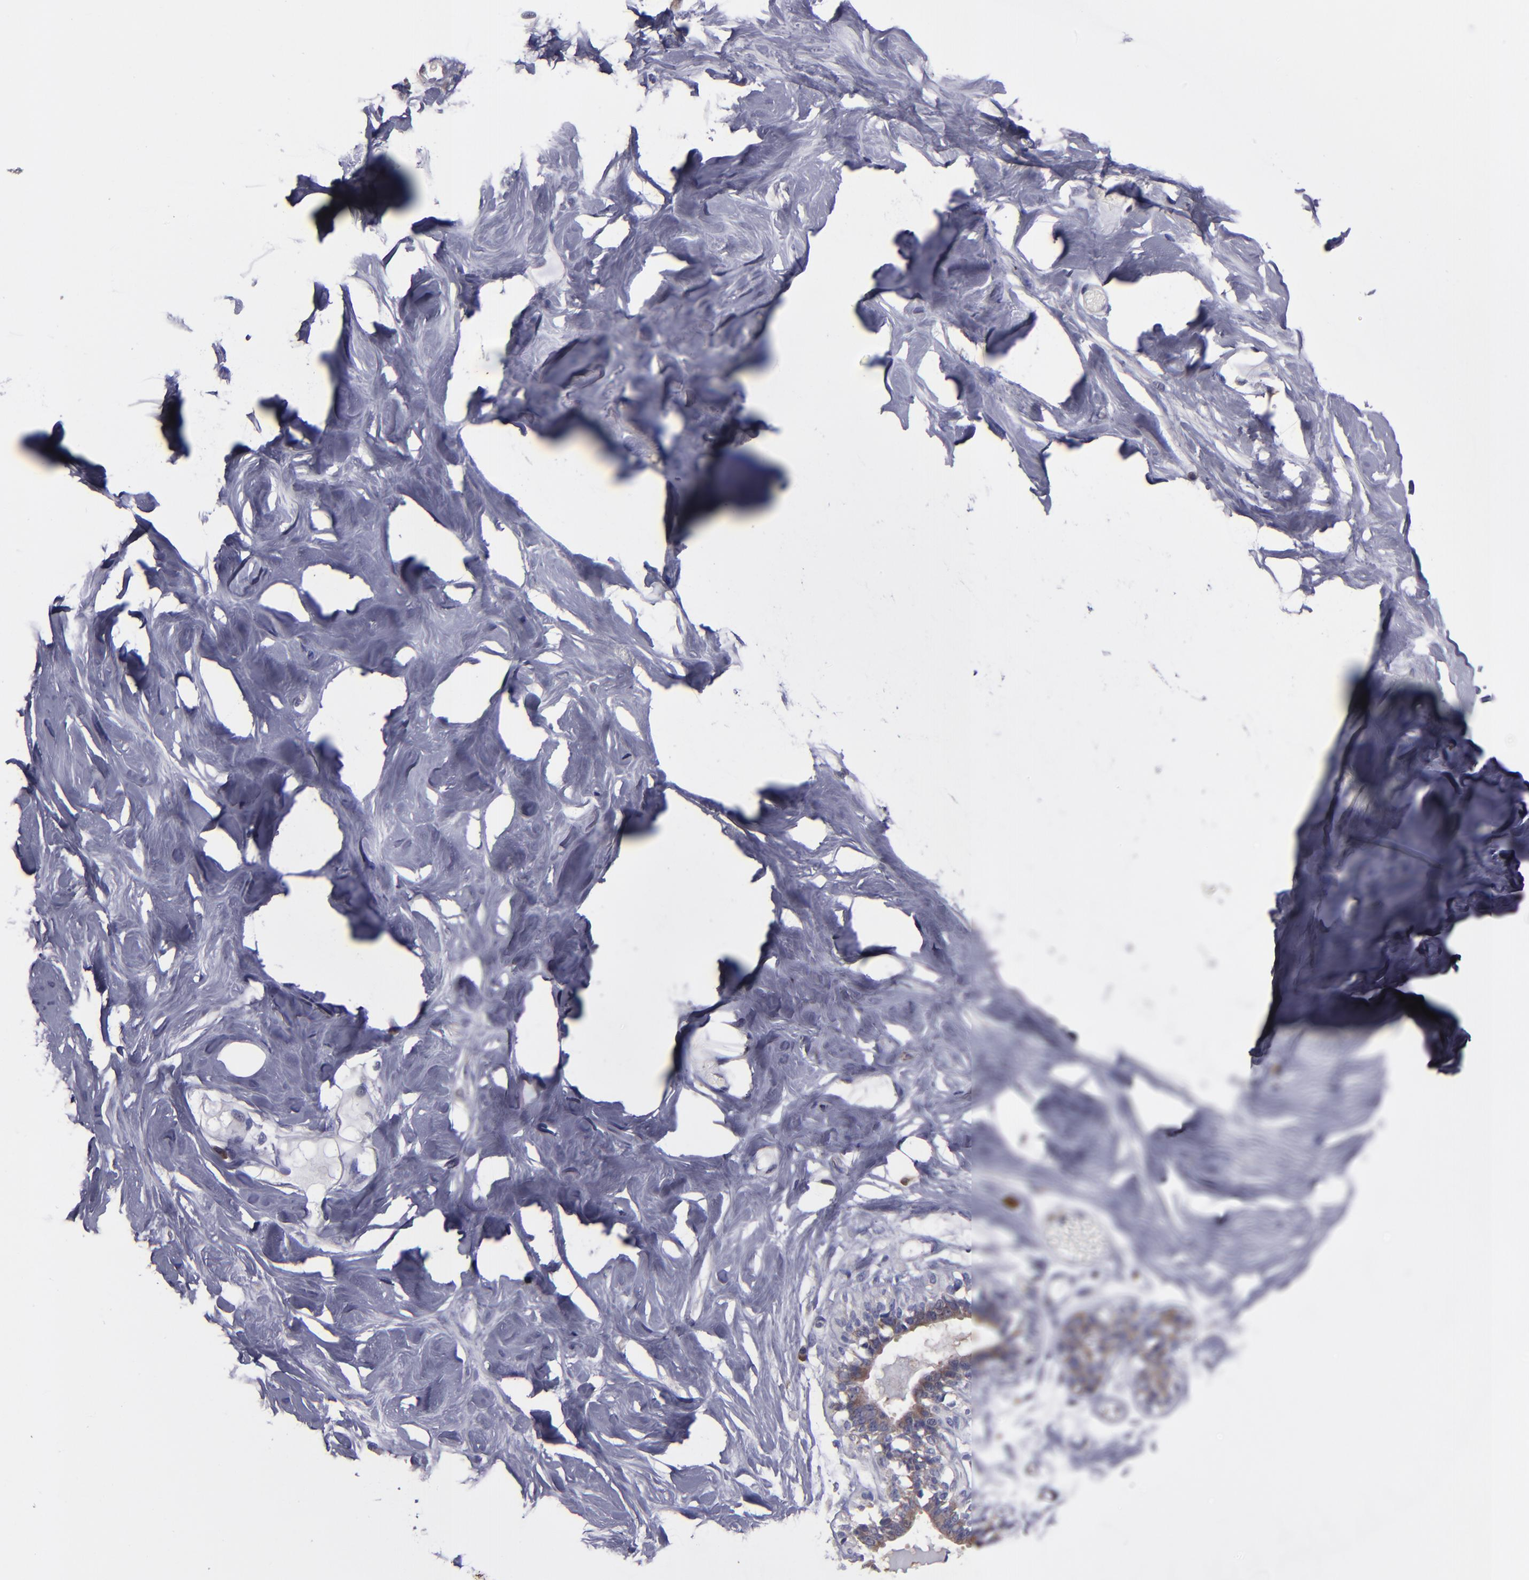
{"staining": {"intensity": "negative", "quantity": "none", "location": "none"}, "tissue": "breast", "cell_type": "Adipocytes", "image_type": "normal", "snomed": [{"axis": "morphology", "description": "Normal tissue, NOS"}, {"axis": "topography", "description": "Breast"}, {"axis": "topography", "description": "Soft tissue"}], "caption": "Immunohistochemistry photomicrograph of unremarkable human breast stained for a protein (brown), which displays no staining in adipocytes.", "gene": "CARS1", "patient": {"sex": "female", "age": 25}}